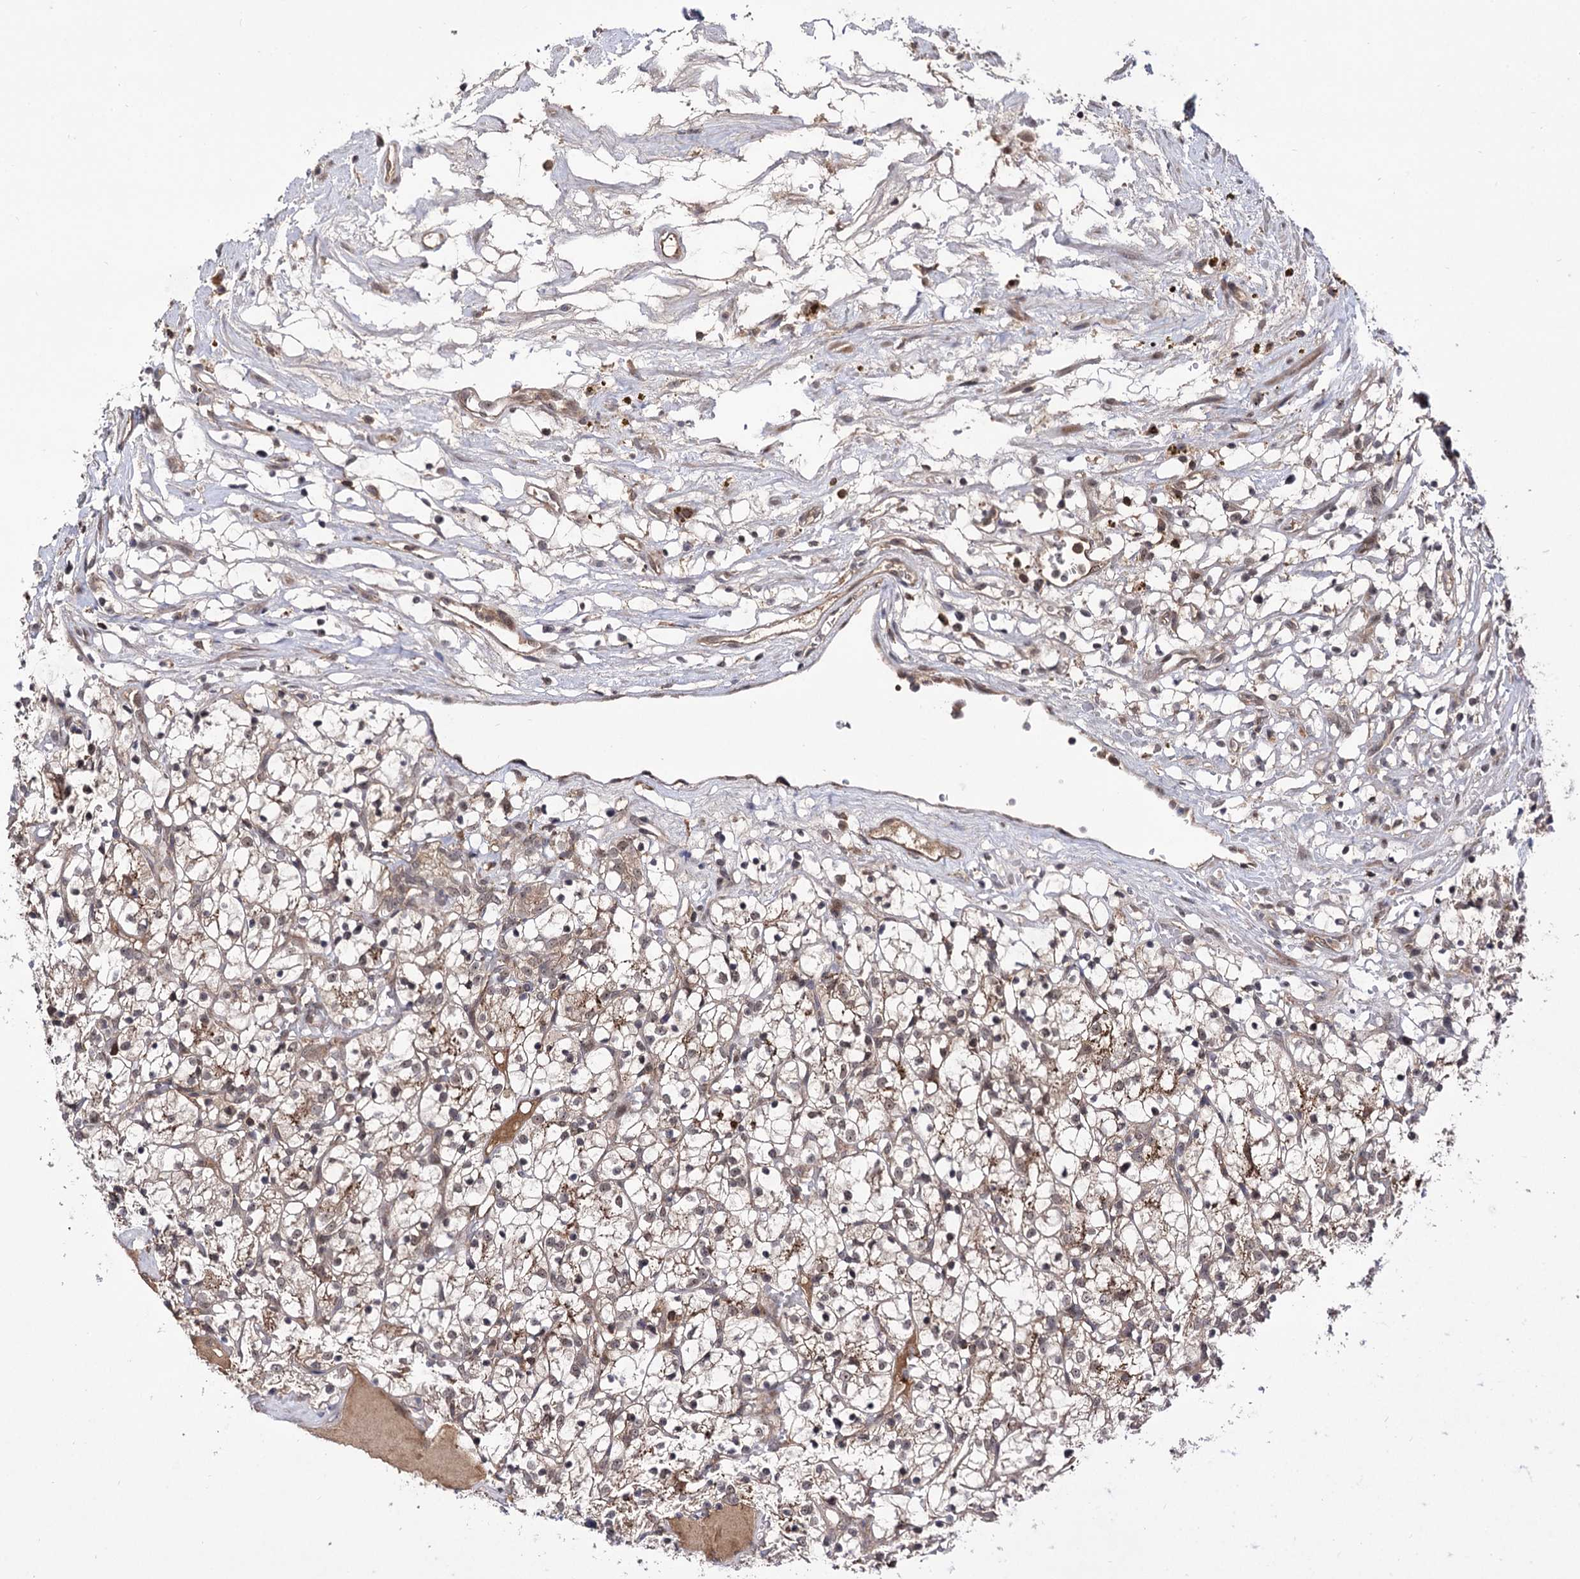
{"staining": {"intensity": "moderate", "quantity": ">75%", "location": "cytoplasmic/membranous"}, "tissue": "renal cancer", "cell_type": "Tumor cells", "image_type": "cancer", "snomed": [{"axis": "morphology", "description": "Adenocarcinoma, NOS"}, {"axis": "topography", "description": "Kidney"}], "caption": "Renal cancer (adenocarcinoma) tissue displays moderate cytoplasmic/membranous positivity in about >75% of tumor cells (DAB (3,3'-diaminobenzidine) = brown stain, brightfield microscopy at high magnification).", "gene": "MICAL2", "patient": {"sex": "female", "age": 69}}